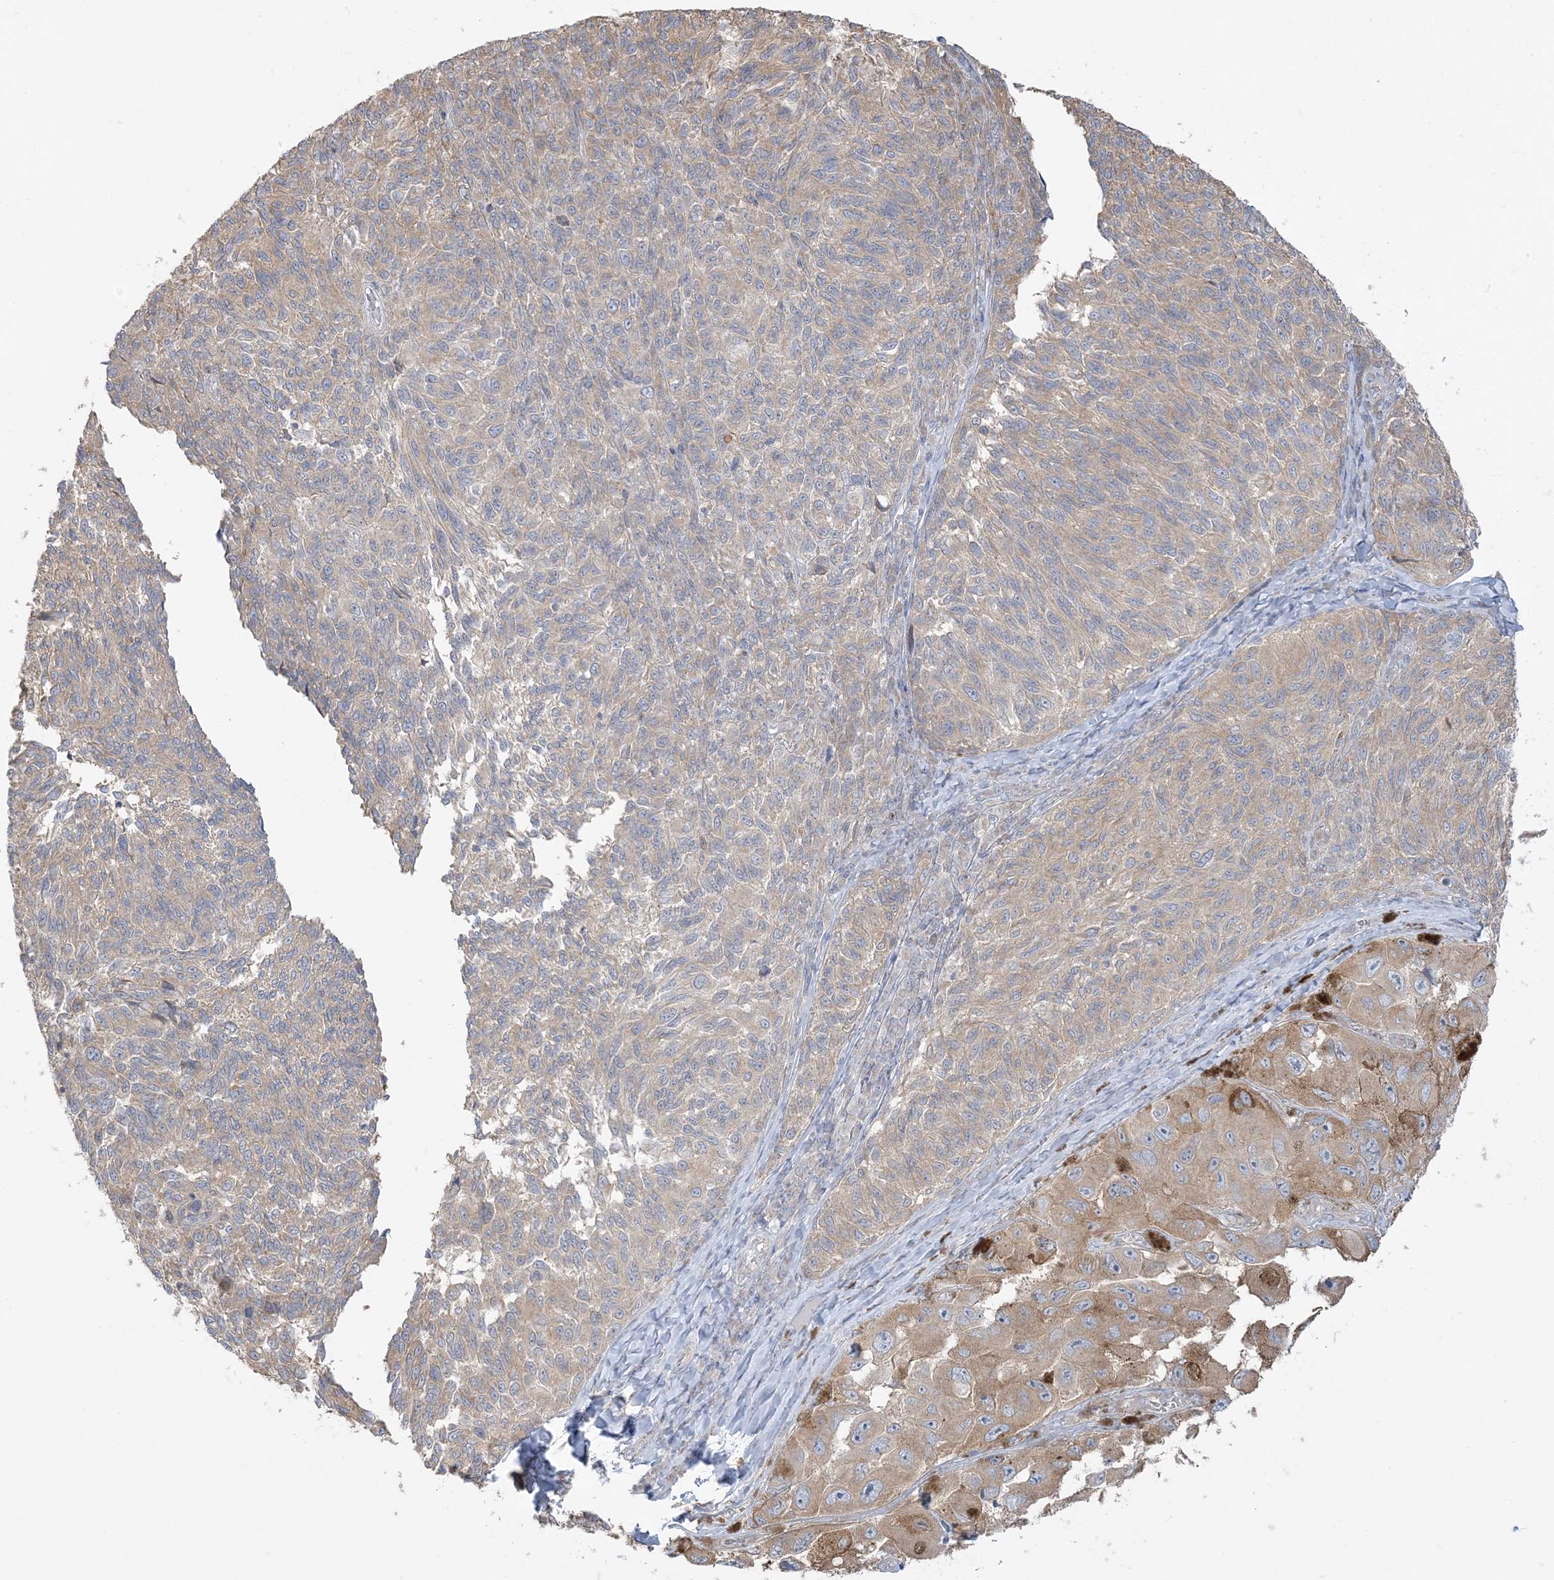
{"staining": {"intensity": "moderate", "quantity": "25%-75%", "location": "cytoplasmic/membranous"}, "tissue": "melanoma", "cell_type": "Tumor cells", "image_type": "cancer", "snomed": [{"axis": "morphology", "description": "Malignant melanoma, NOS"}, {"axis": "topography", "description": "Skin"}], "caption": "This micrograph shows immunohistochemistry (IHC) staining of malignant melanoma, with medium moderate cytoplasmic/membranous staining in approximately 25%-75% of tumor cells.", "gene": "ZC3H6", "patient": {"sex": "female", "age": 73}}